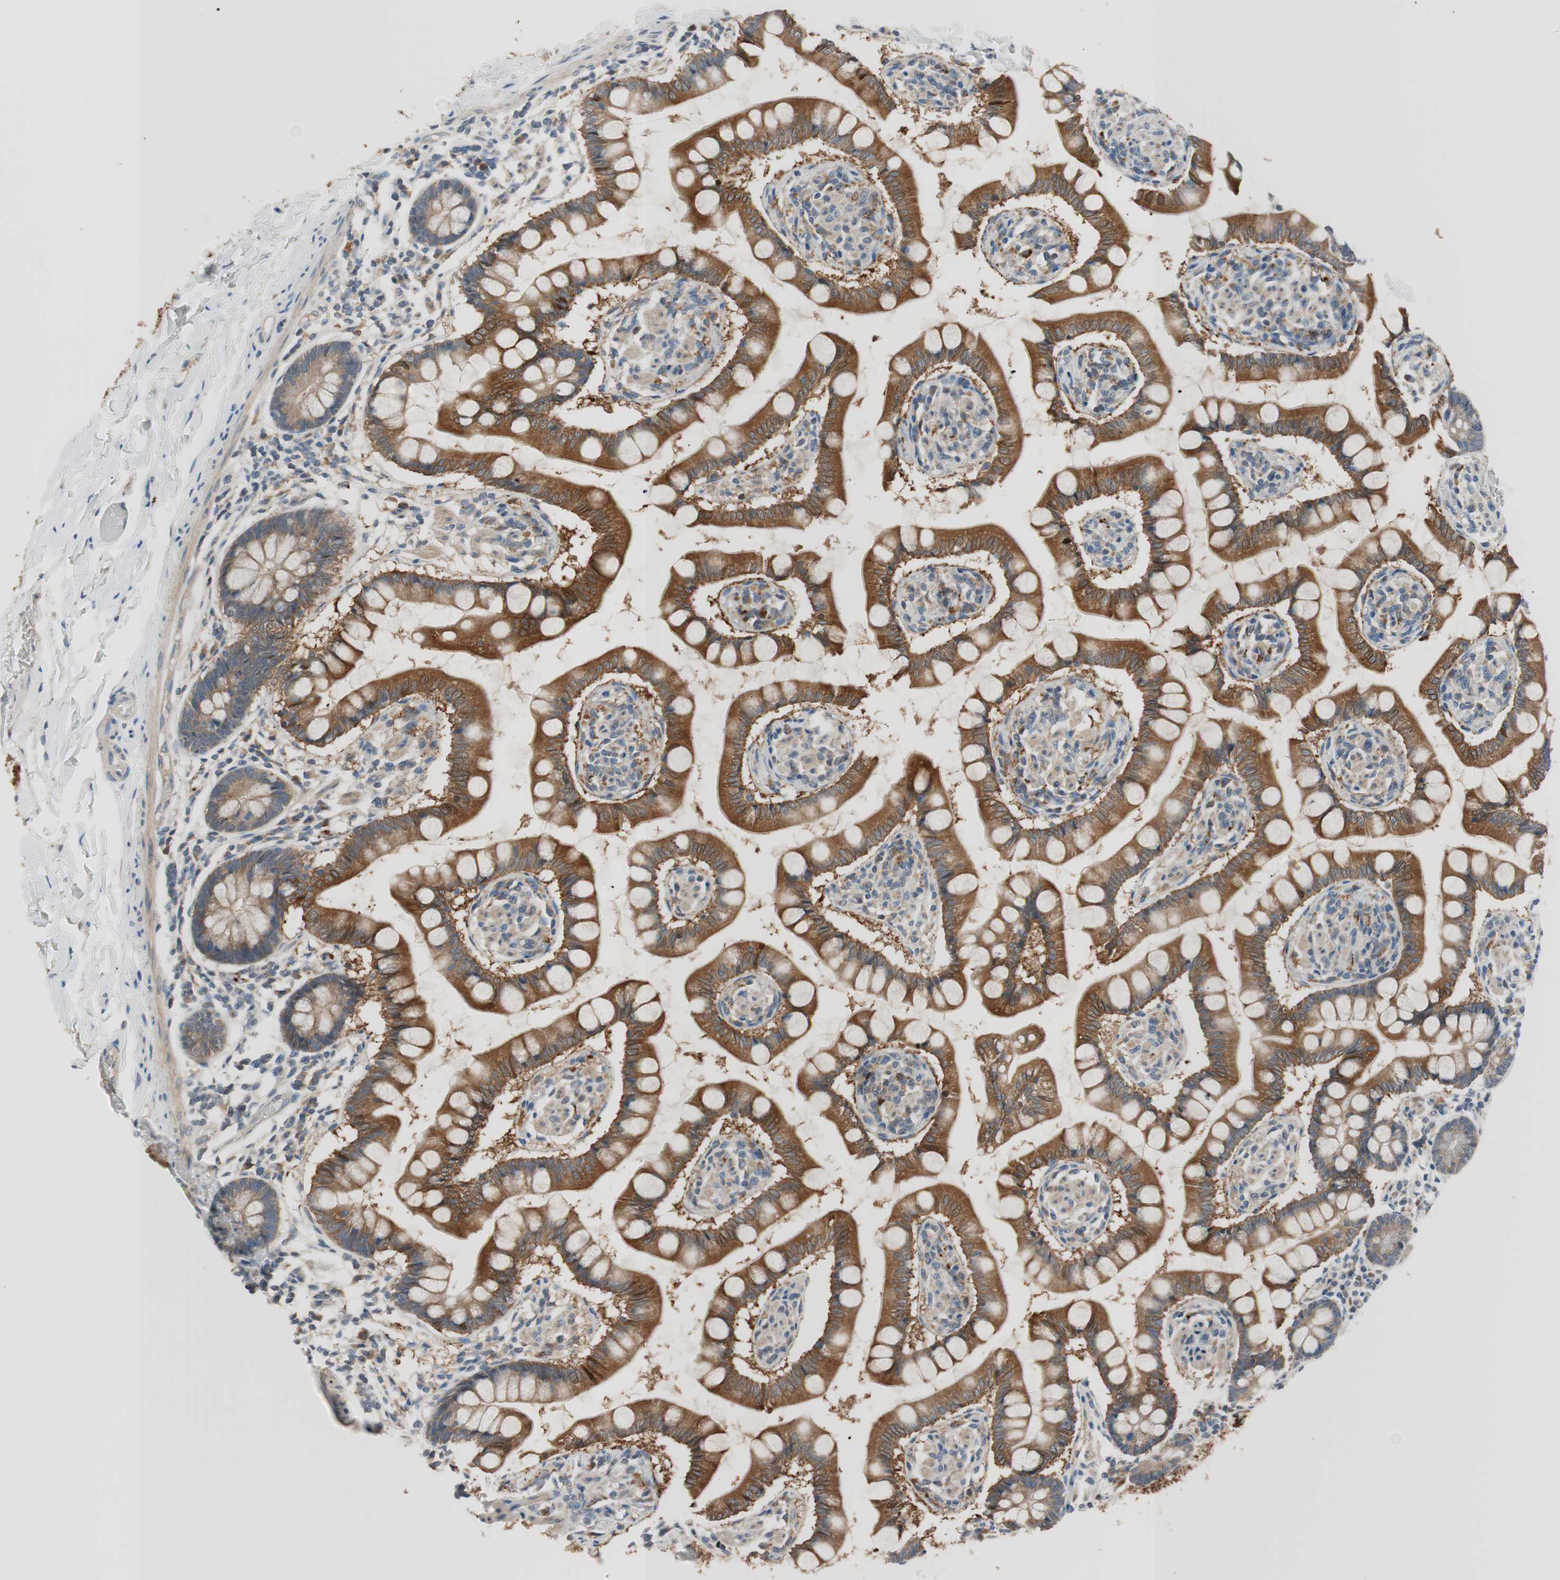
{"staining": {"intensity": "strong", "quantity": ">75%", "location": "cytoplasmic/membranous"}, "tissue": "small intestine", "cell_type": "Glandular cells", "image_type": "normal", "snomed": [{"axis": "morphology", "description": "Normal tissue, NOS"}, {"axis": "topography", "description": "Small intestine"}], "caption": "Immunohistochemical staining of benign small intestine shows >75% levels of strong cytoplasmic/membranous protein positivity in approximately >75% of glandular cells. (DAB IHC with brightfield microscopy, high magnification).", "gene": "FADS2", "patient": {"sex": "male", "age": 41}}